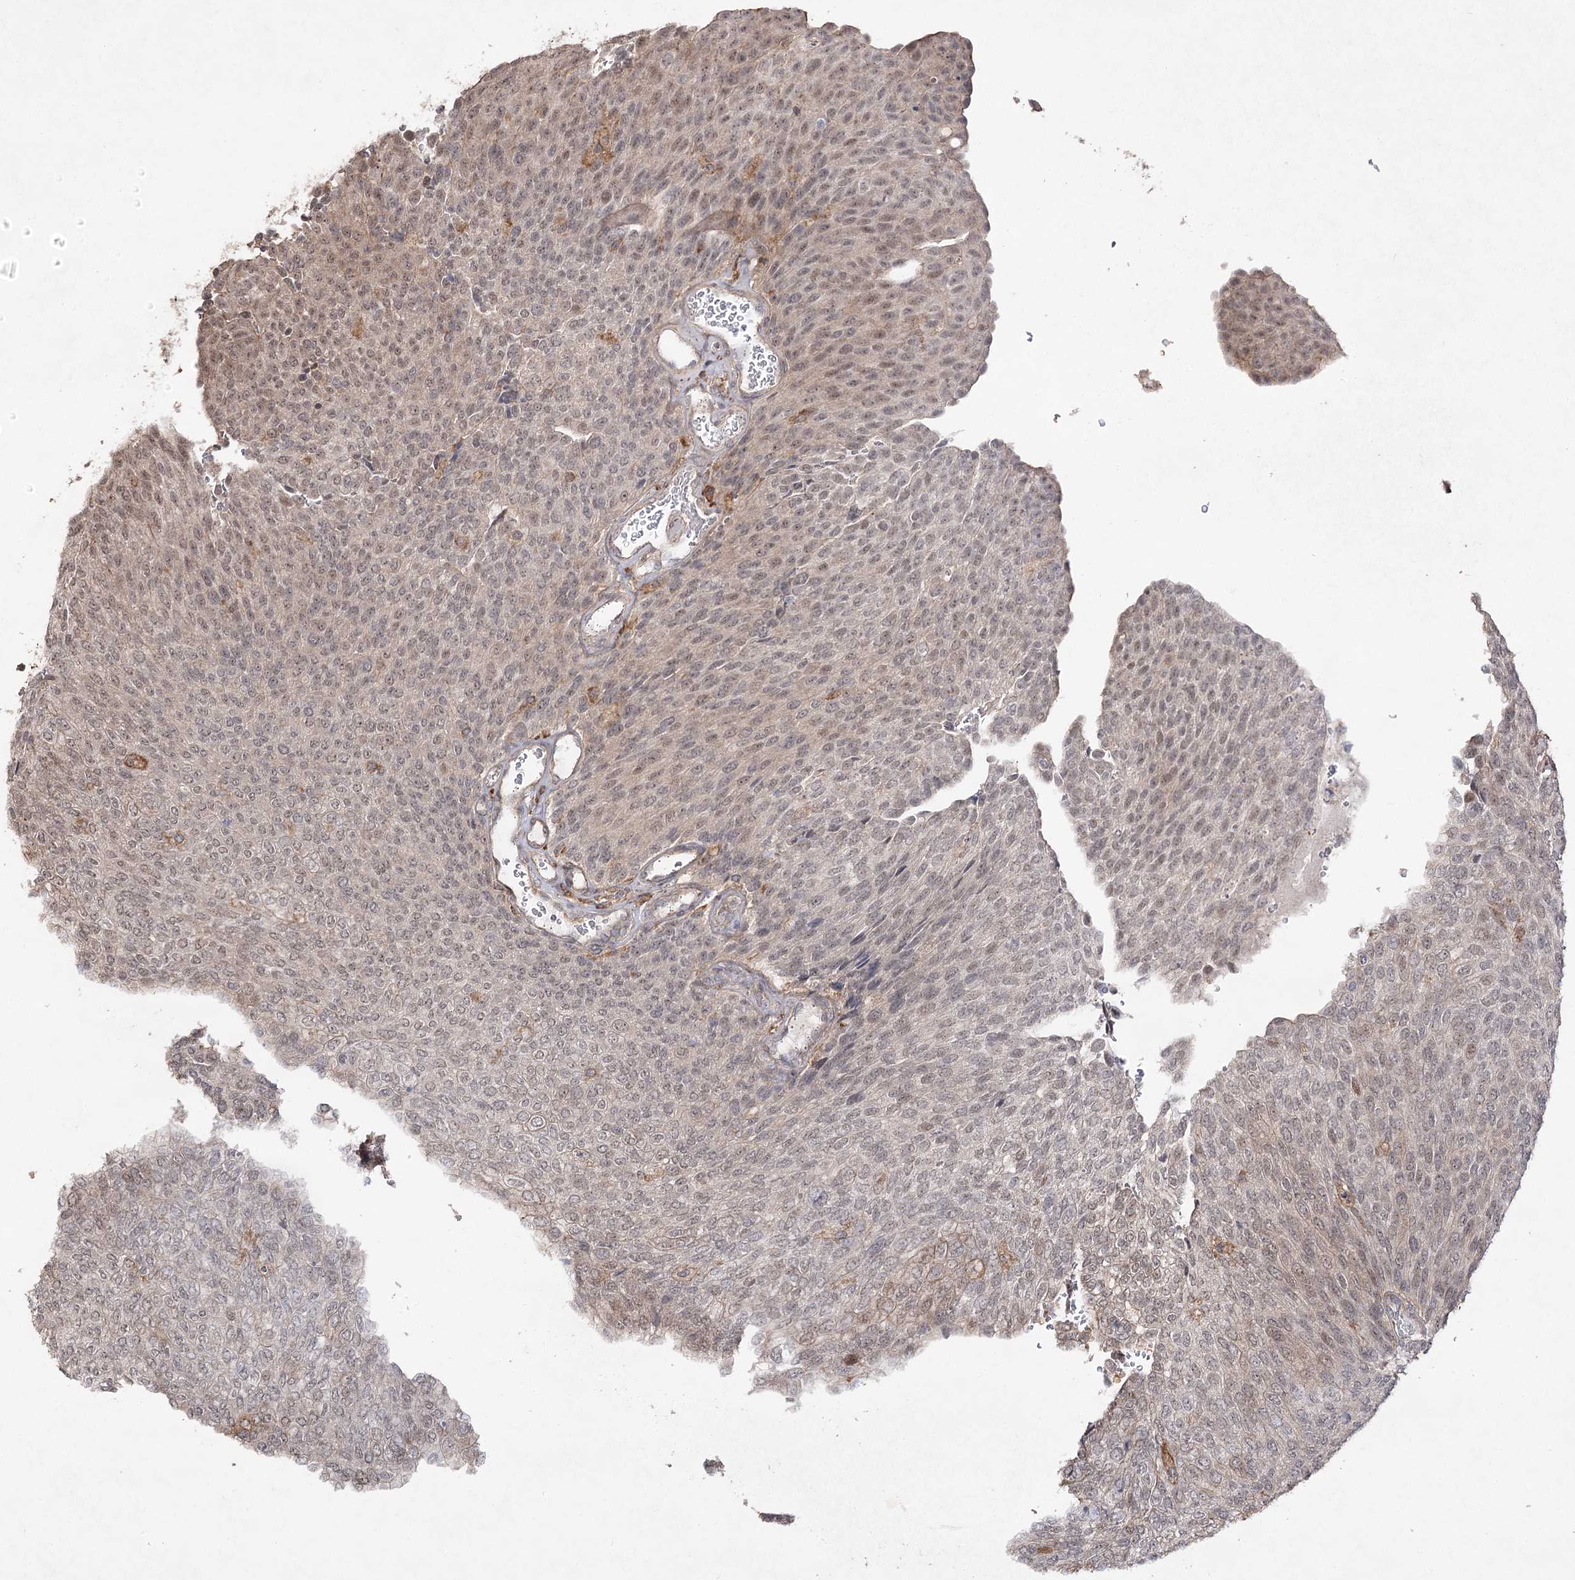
{"staining": {"intensity": "weak", "quantity": ">75%", "location": "nuclear"}, "tissue": "urothelial cancer", "cell_type": "Tumor cells", "image_type": "cancer", "snomed": [{"axis": "morphology", "description": "Urothelial carcinoma, Low grade"}, {"axis": "topography", "description": "Urinary bladder"}], "caption": "High-magnification brightfield microscopy of urothelial cancer stained with DAB (3,3'-diaminobenzidine) (brown) and counterstained with hematoxylin (blue). tumor cells exhibit weak nuclear positivity is identified in about>75% of cells.", "gene": "OBSL1", "patient": {"sex": "female", "age": 79}}